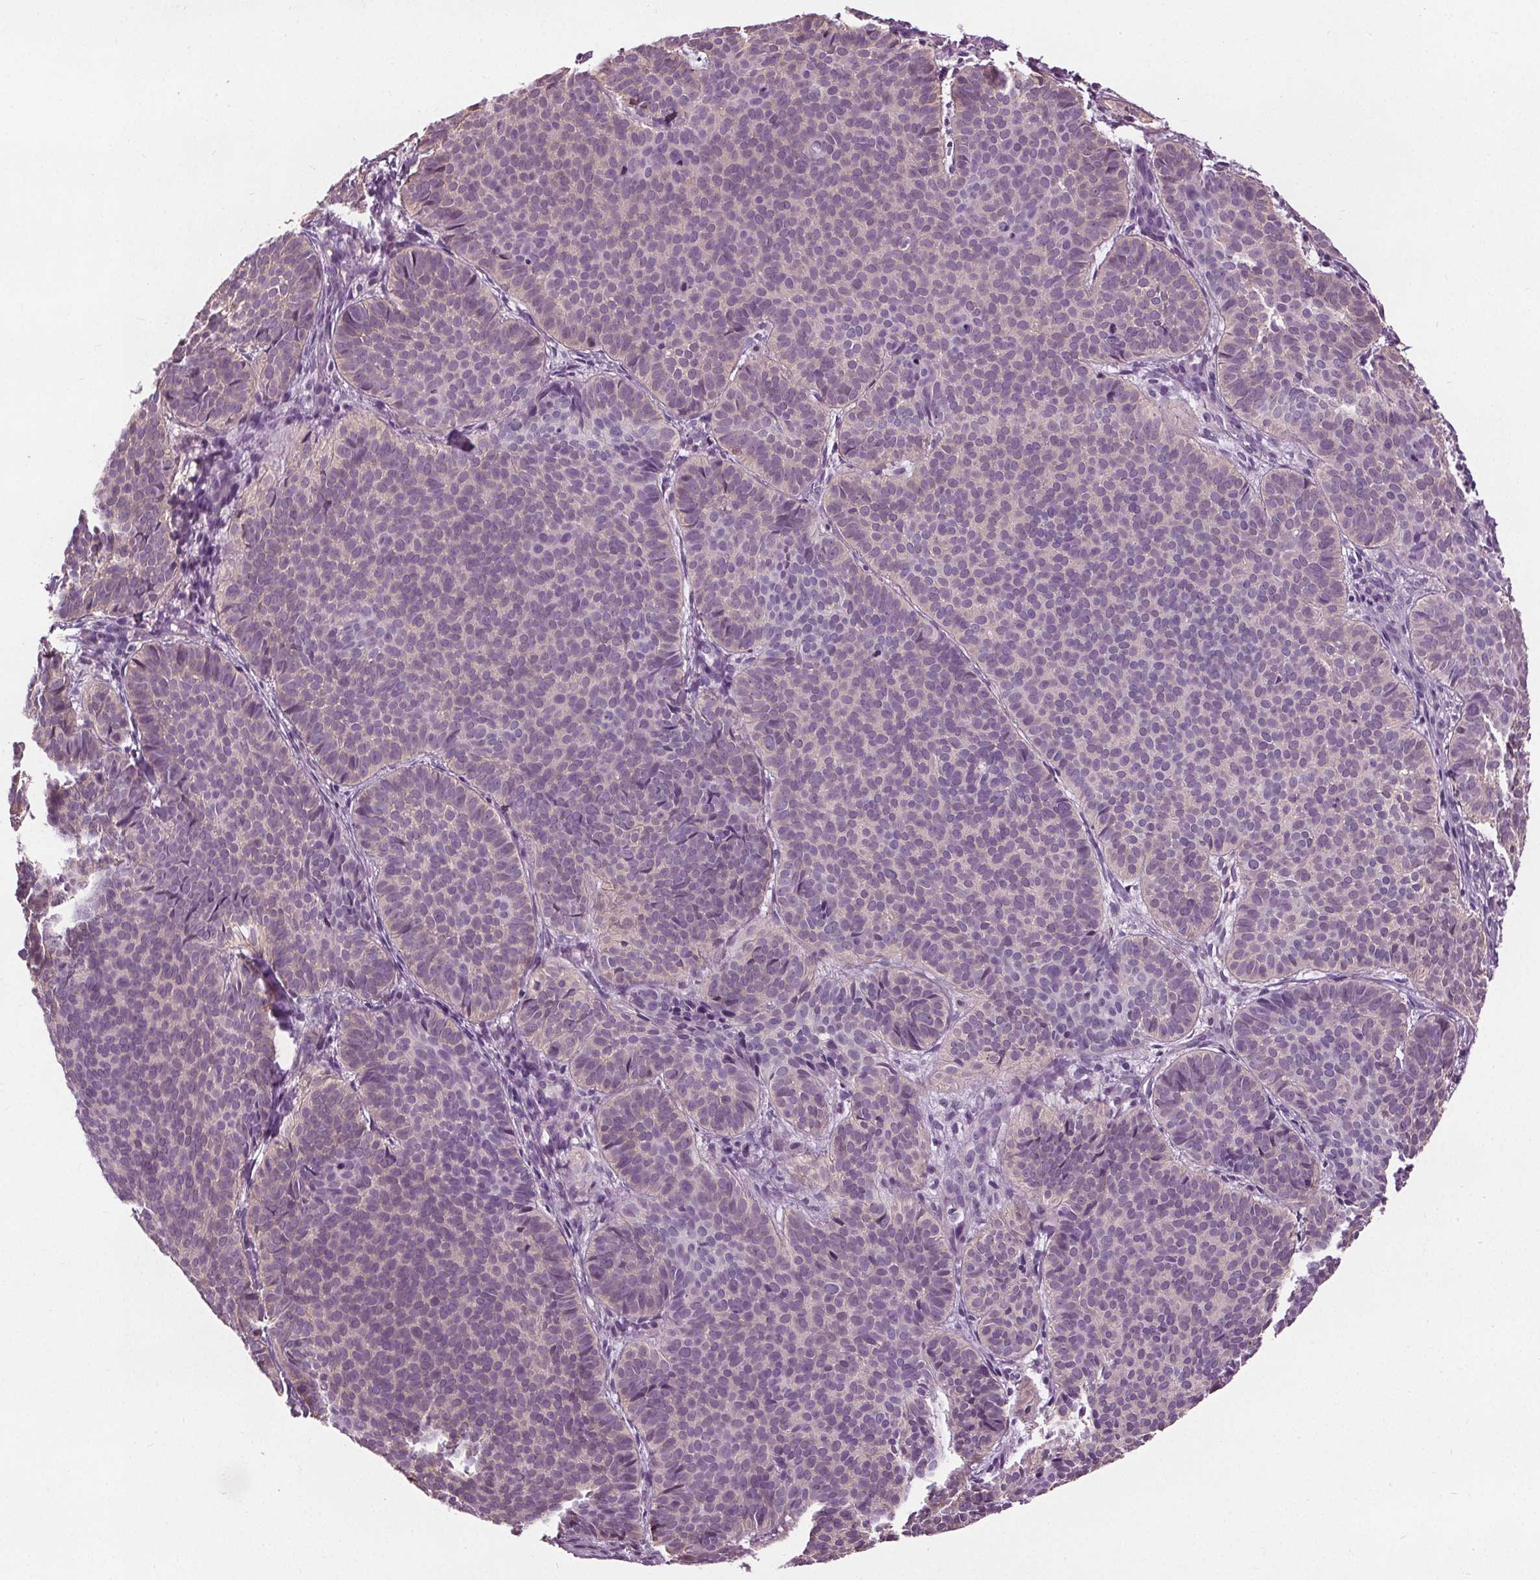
{"staining": {"intensity": "negative", "quantity": "none", "location": "none"}, "tissue": "skin cancer", "cell_type": "Tumor cells", "image_type": "cancer", "snomed": [{"axis": "morphology", "description": "Basal cell carcinoma"}, {"axis": "topography", "description": "Skin"}], "caption": "A histopathology image of human skin basal cell carcinoma is negative for staining in tumor cells.", "gene": "RASA1", "patient": {"sex": "male", "age": 57}}